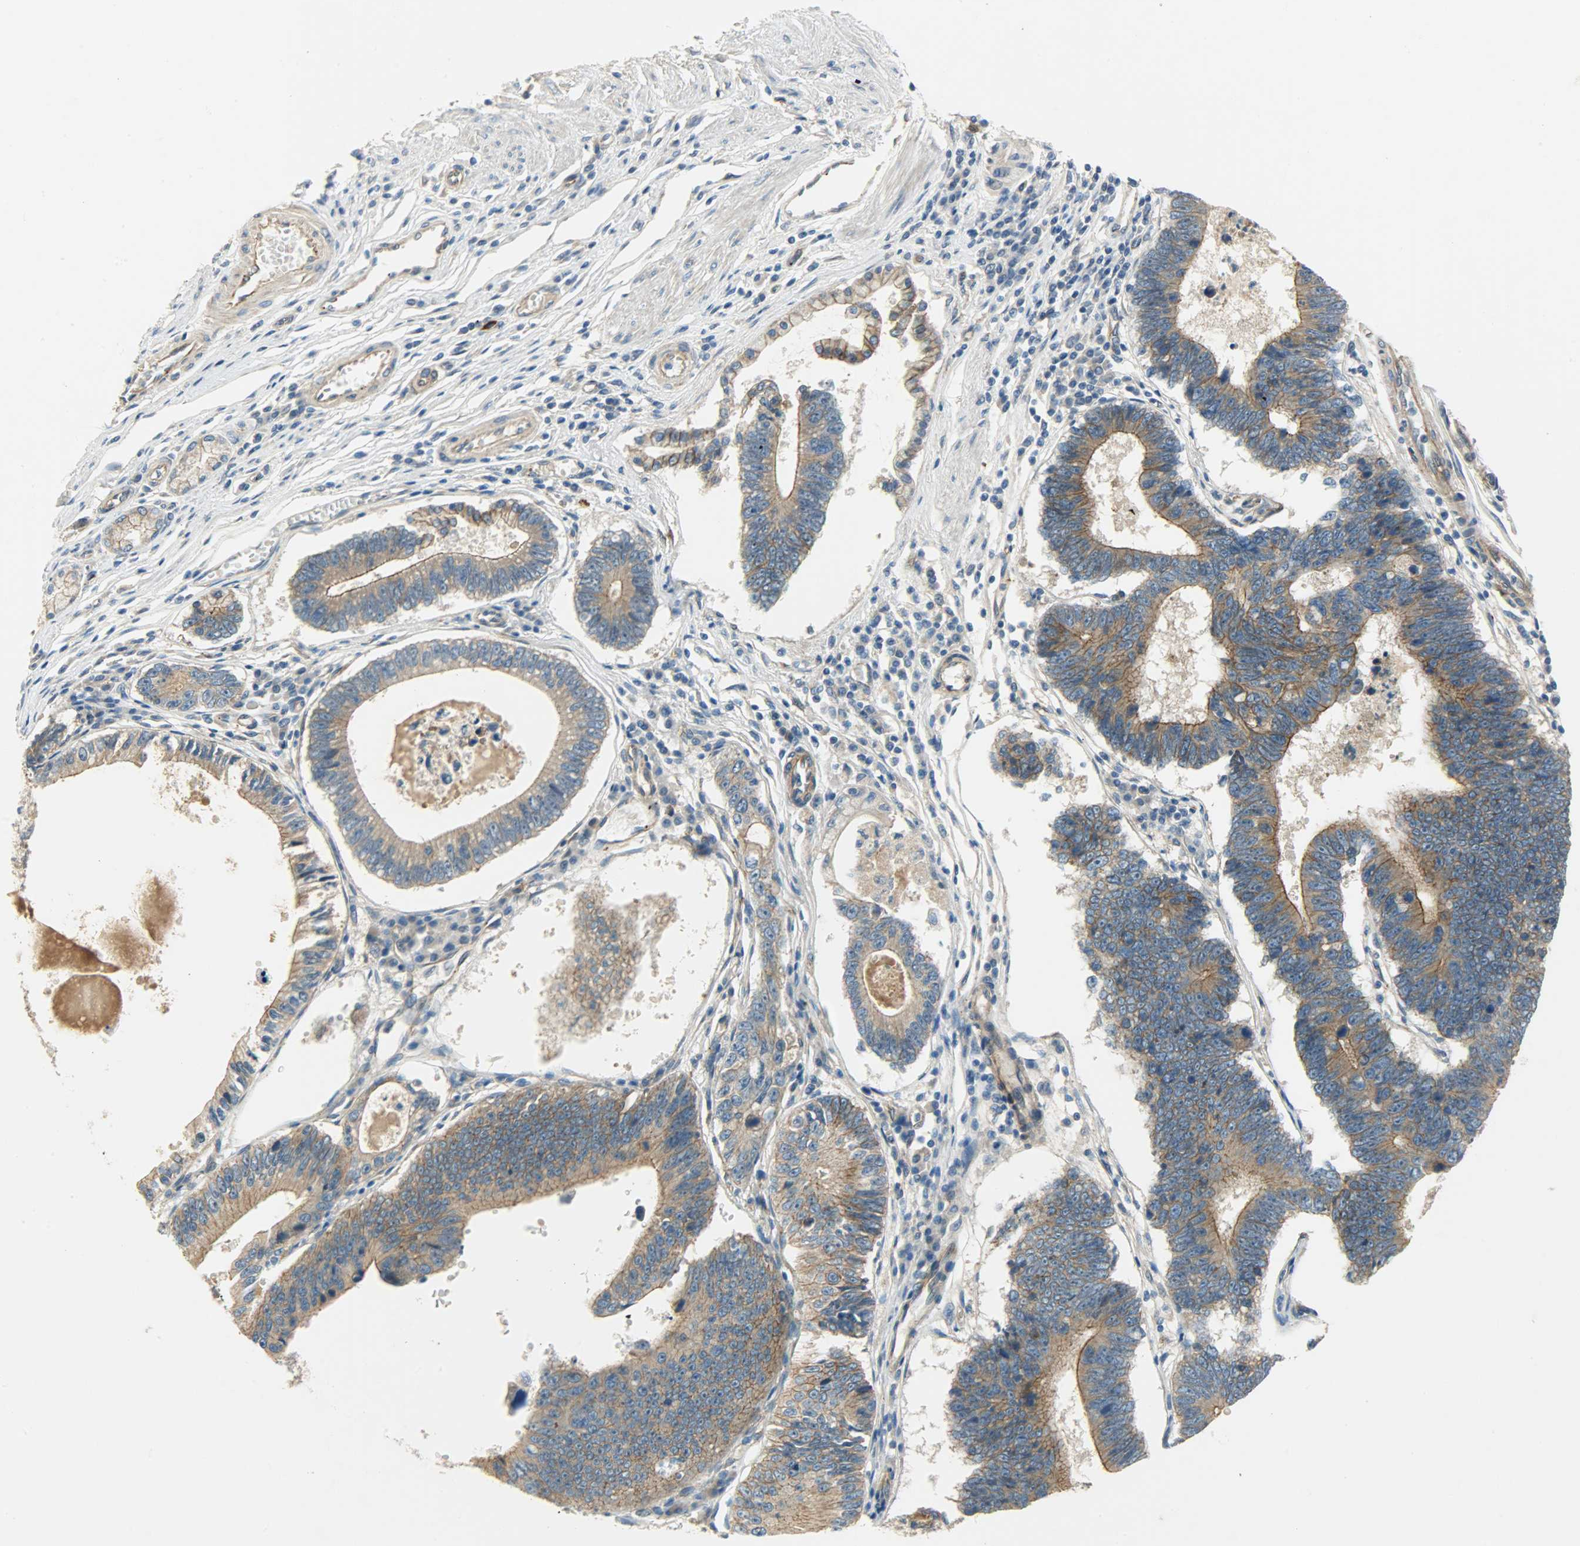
{"staining": {"intensity": "moderate", "quantity": ">75%", "location": "cytoplasmic/membranous"}, "tissue": "stomach cancer", "cell_type": "Tumor cells", "image_type": "cancer", "snomed": [{"axis": "morphology", "description": "Adenocarcinoma, NOS"}, {"axis": "topography", "description": "Stomach"}], "caption": "Stomach cancer (adenocarcinoma) stained with DAB (3,3'-diaminobenzidine) immunohistochemistry demonstrates medium levels of moderate cytoplasmic/membranous staining in about >75% of tumor cells. The staining is performed using DAB brown chromogen to label protein expression. The nuclei are counter-stained blue using hematoxylin.", "gene": "KIAA1217", "patient": {"sex": "male", "age": 59}}